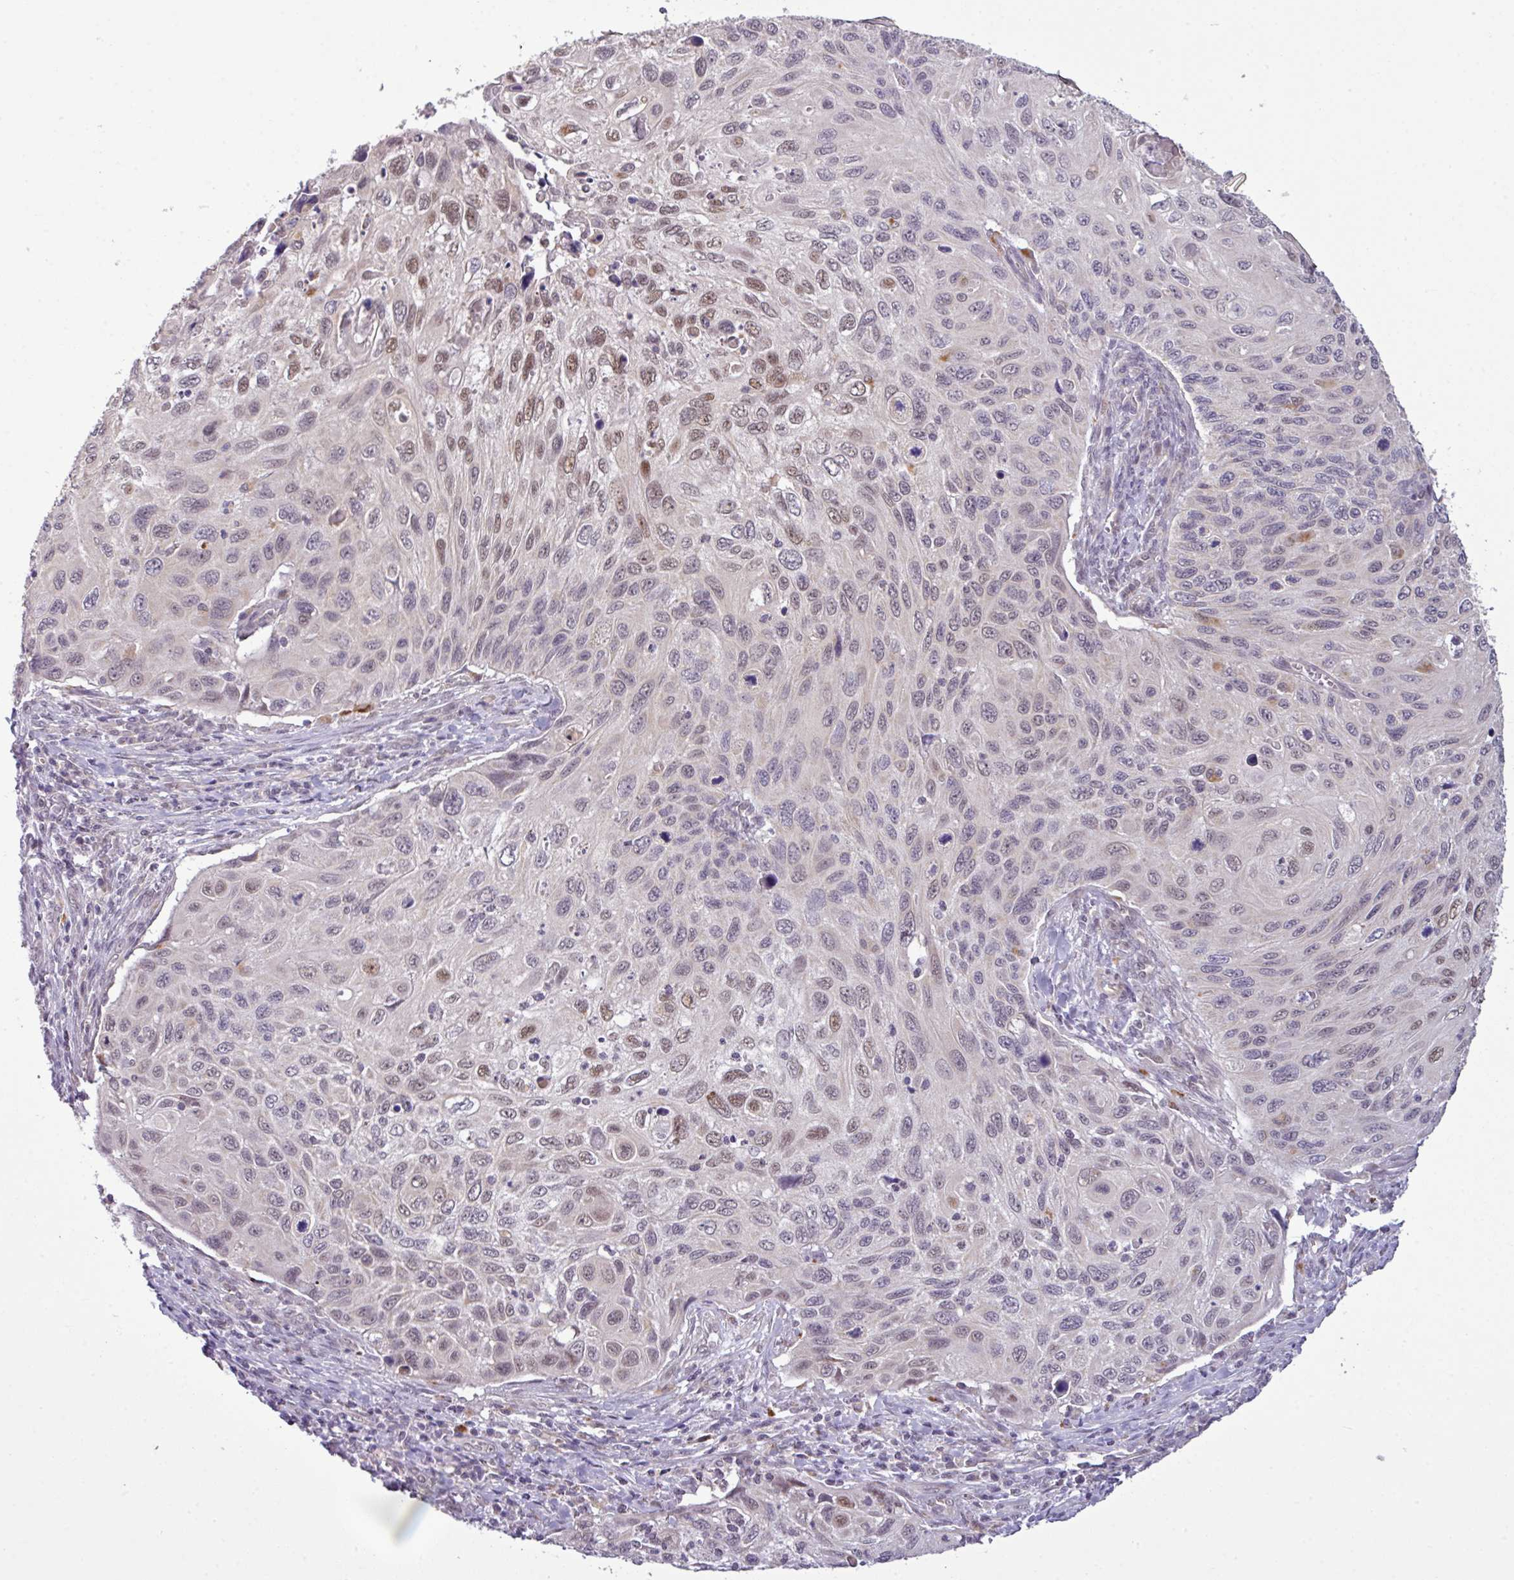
{"staining": {"intensity": "moderate", "quantity": "<25%", "location": "nuclear"}, "tissue": "cervical cancer", "cell_type": "Tumor cells", "image_type": "cancer", "snomed": [{"axis": "morphology", "description": "Squamous cell carcinoma, NOS"}, {"axis": "topography", "description": "Cervix"}], "caption": "Immunohistochemical staining of human squamous cell carcinoma (cervical) exhibits low levels of moderate nuclear positivity in about <25% of tumor cells.", "gene": "ZNF217", "patient": {"sex": "female", "age": 70}}